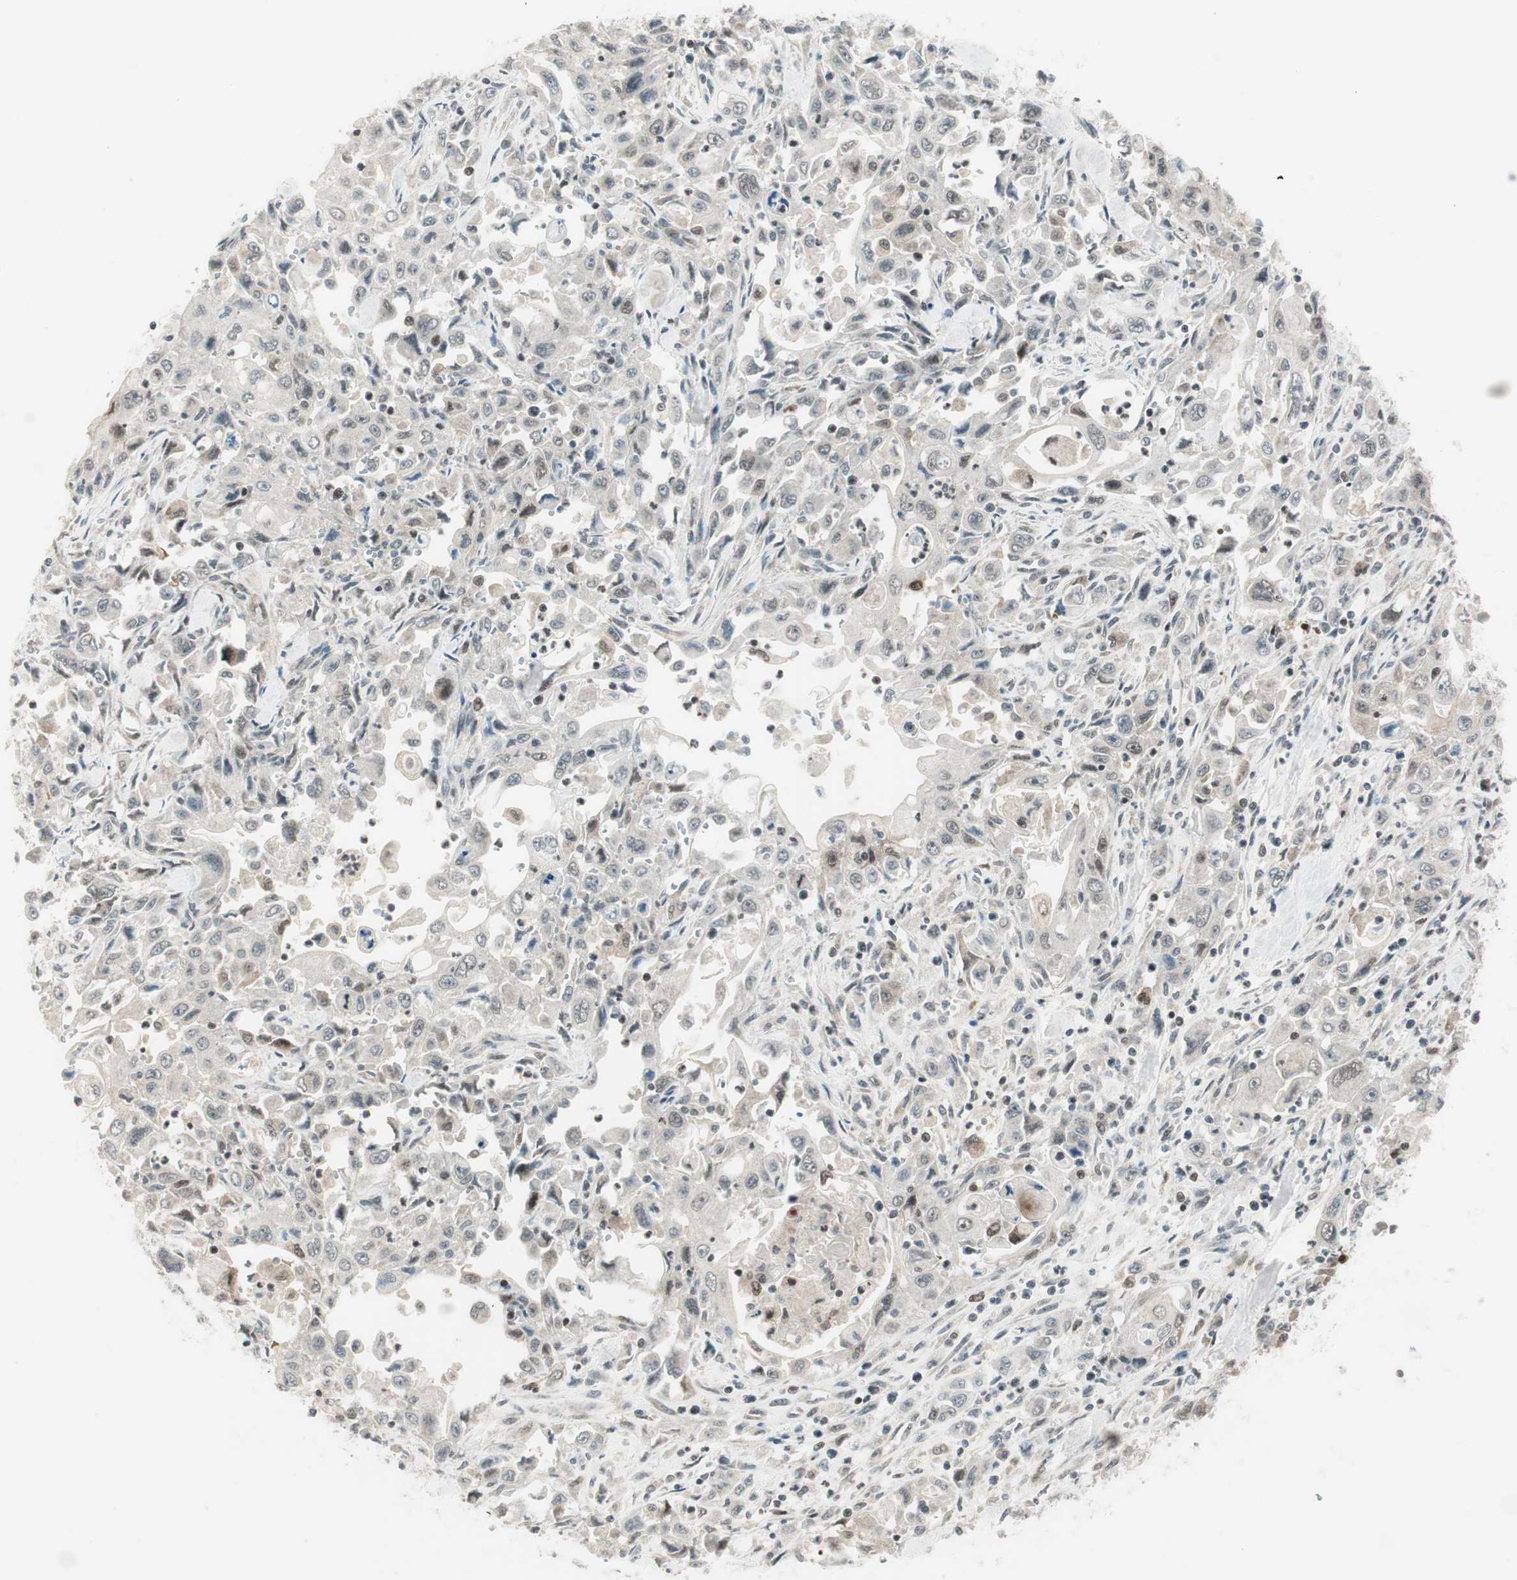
{"staining": {"intensity": "negative", "quantity": "none", "location": "none"}, "tissue": "pancreatic cancer", "cell_type": "Tumor cells", "image_type": "cancer", "snomed": [{"axis": "morphology", "description": "Adenocarcinoma, NOS"}, {"axis": "topography", "description": "Pancreas"}], "caption": "Immunohistochemistry of pancreatic cancer reveals no expression in tumor cells. (Immunohistochemistry, brightfield microscopy, high magnification).", "gene": "TPT1", "patient": {"sex": "male", "age": 70}}